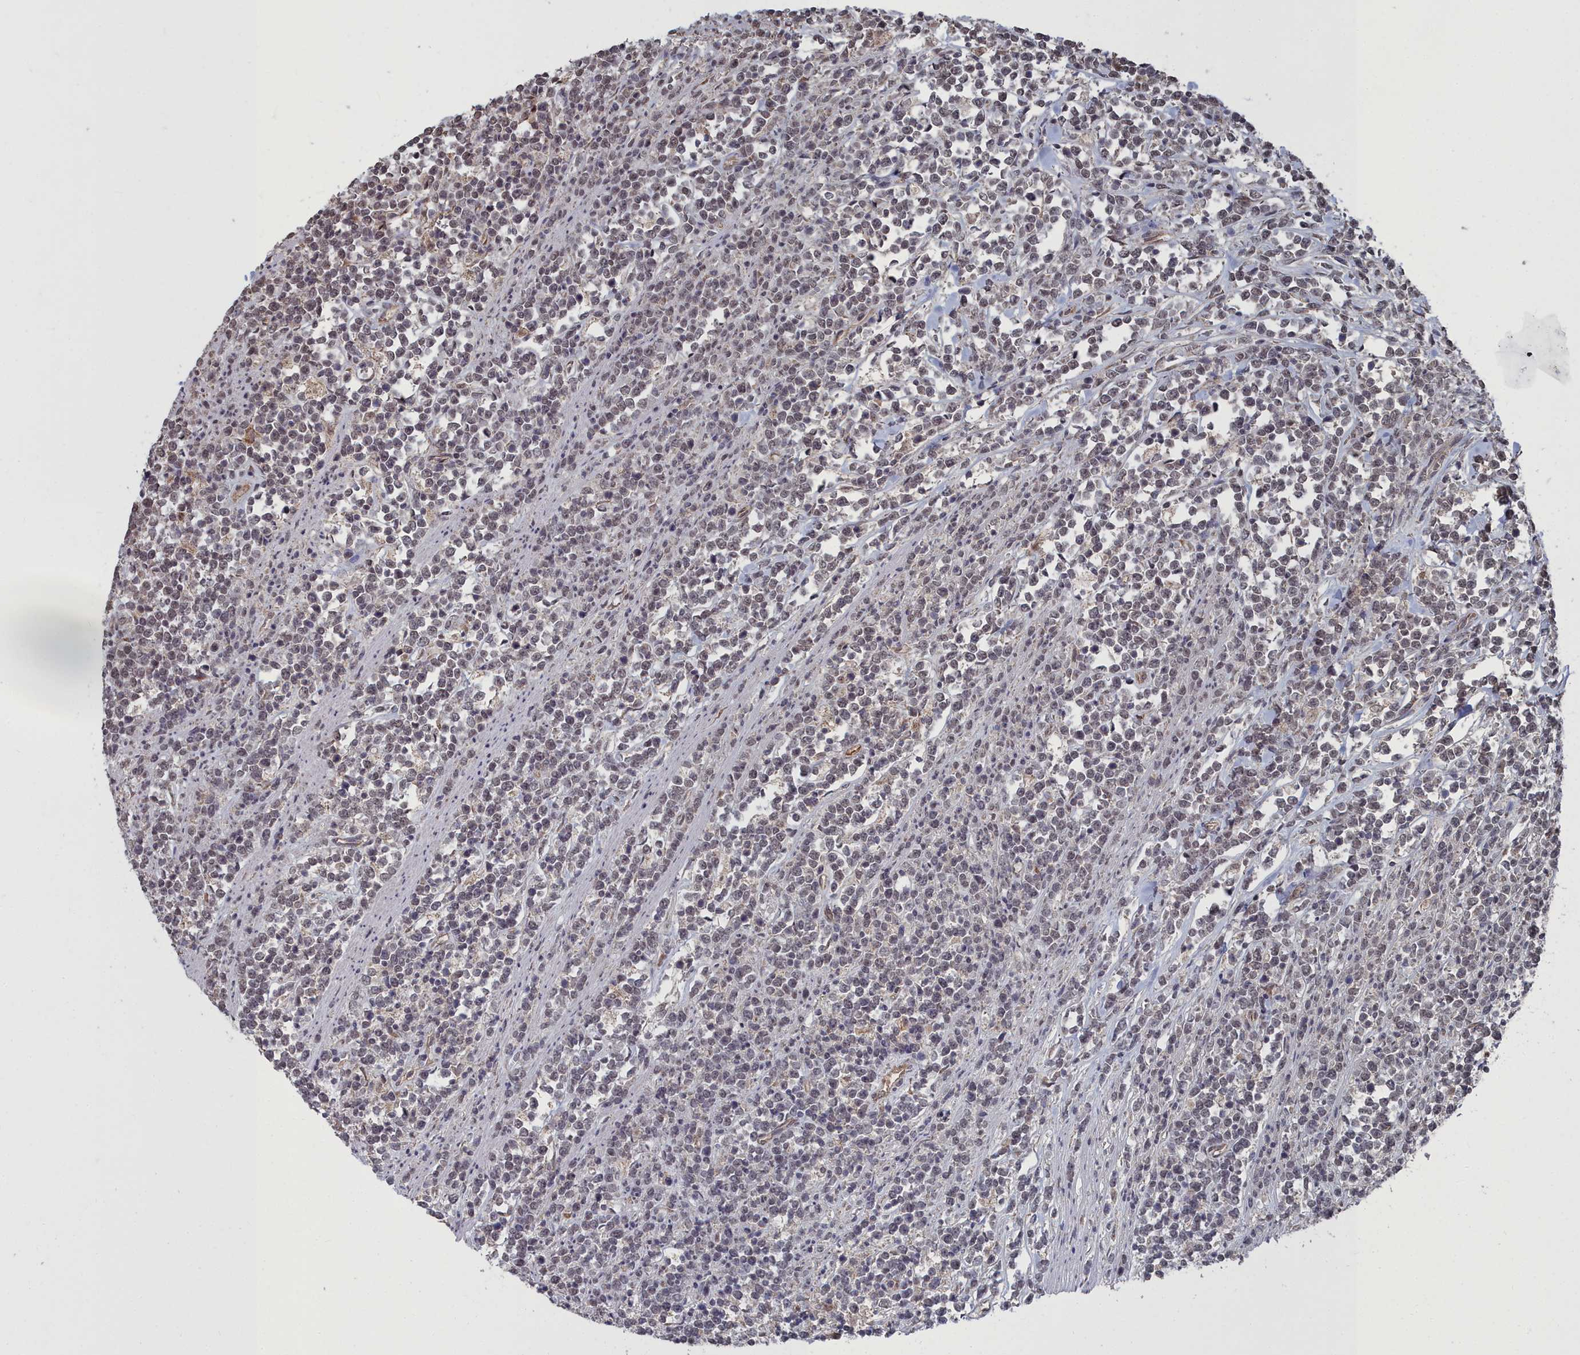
{"staining": {"intensity": "negative", "quantity": "none", "location": "none"}, "tissue": "lymphoma", "cell_type": "Tumor cells", "image_type": "cancer", "snomed": [{"axis": "morphology", "description": "Malignant lymphoma, non-Hodgkin's type, High grade"}, {"axis": "topography", "description": "Small intestine"}], "caption": "Immunohistochemistry (IHC) of human lymphoma reveals no staining in tumor cells. (Stains: DAB immunohistochemistry (IHC) with hematoxylin counter stain, Microscopy: brightfield microscopy at high magnification).", "gene": "CCNP", "patient": {"sex": "male", "age": 8}}